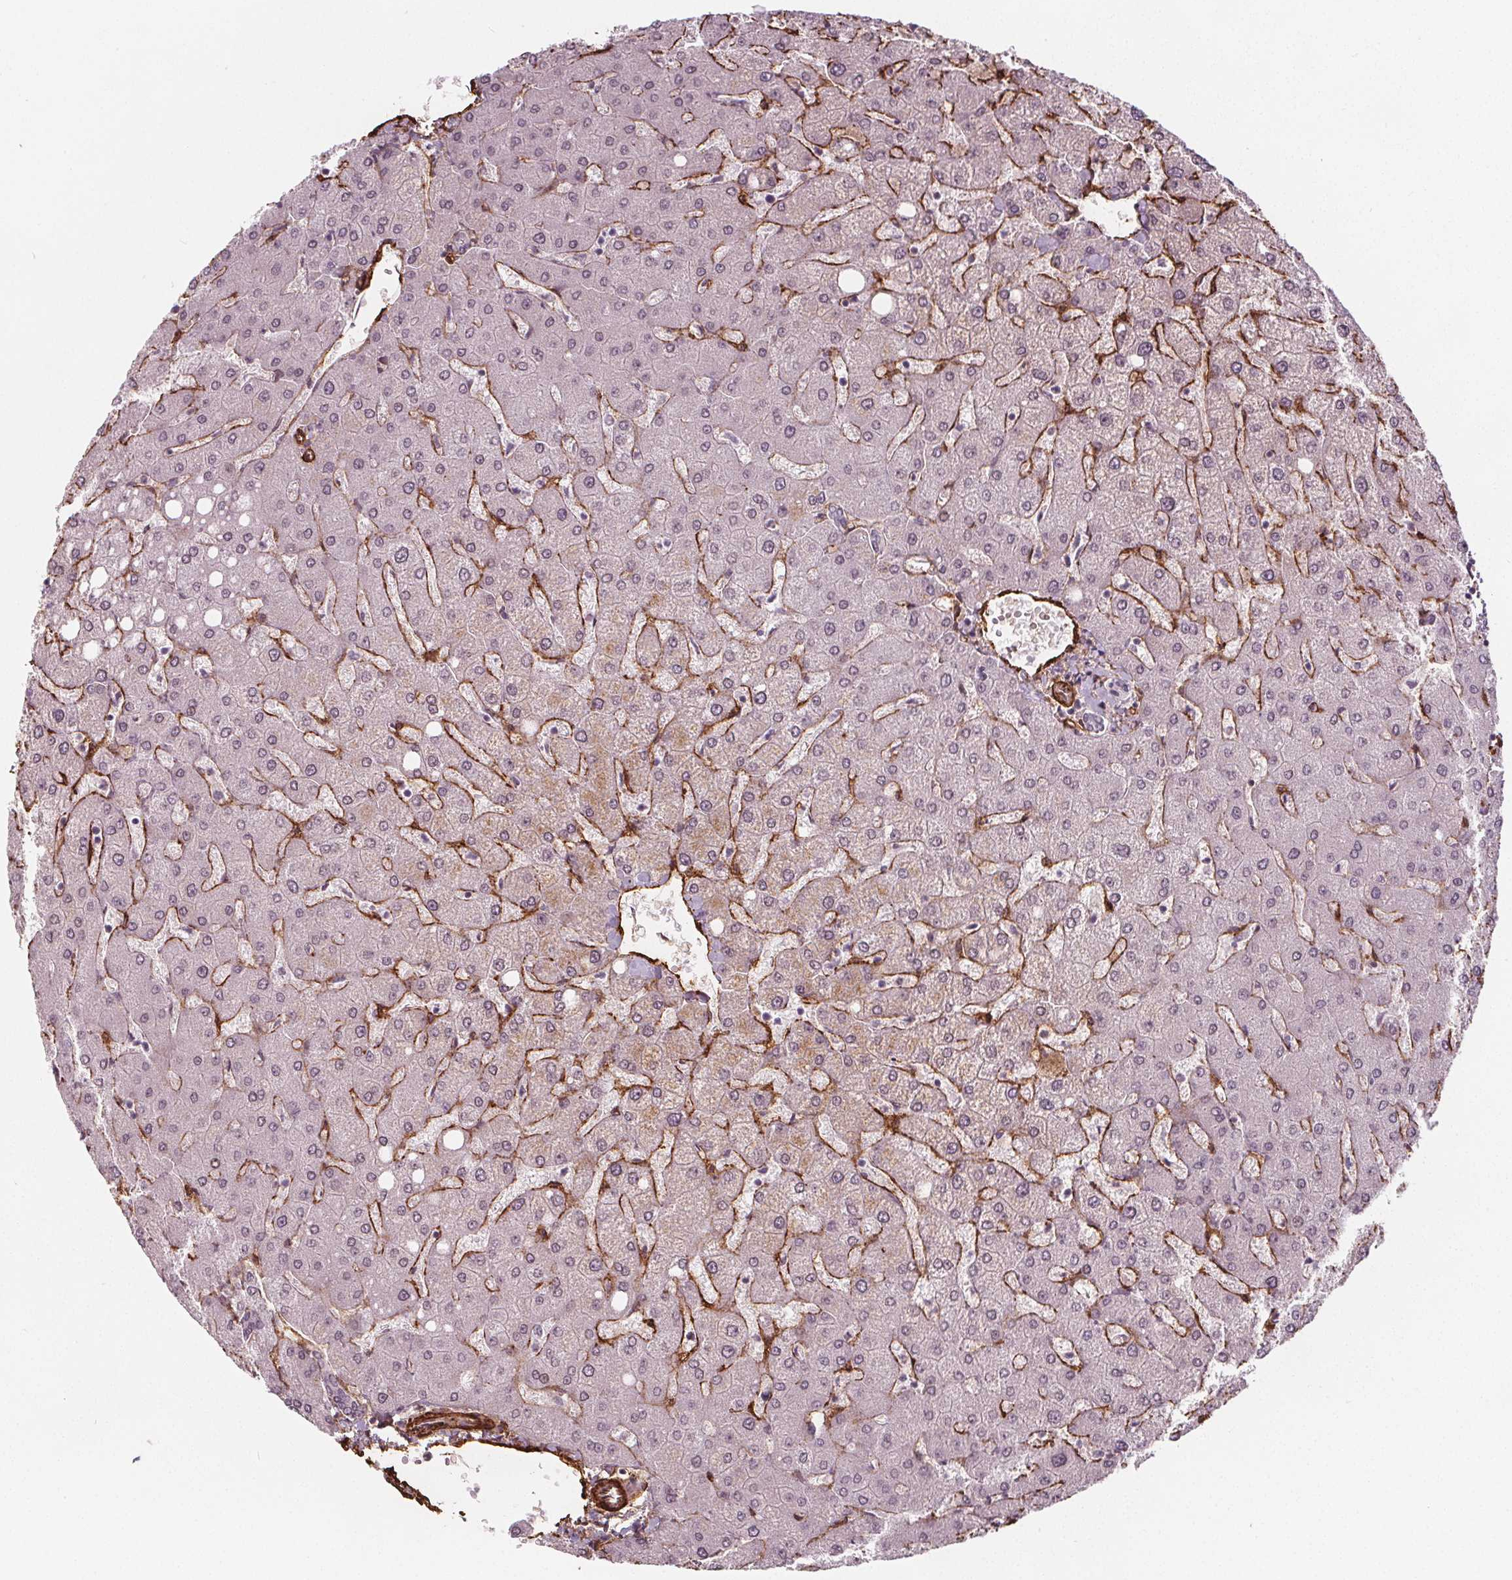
{"staining": {"intensity": "negative", "quantity": "none", "location": "none"}, "tissue": "liver", "cell_type": "Cholangiocytes", "image_type": "normal", "snomed": [{"axis": "morphology", "description": "Normal tissue, NOS"}, {"axis": "topography", "description": "Liver"}], "caption": "Immunohistochemistry (IHC) of benign liver reveals no staining in cholangiocytes.", "gene": "HAS1", "patient": {"sex": "female", "age": 54}}